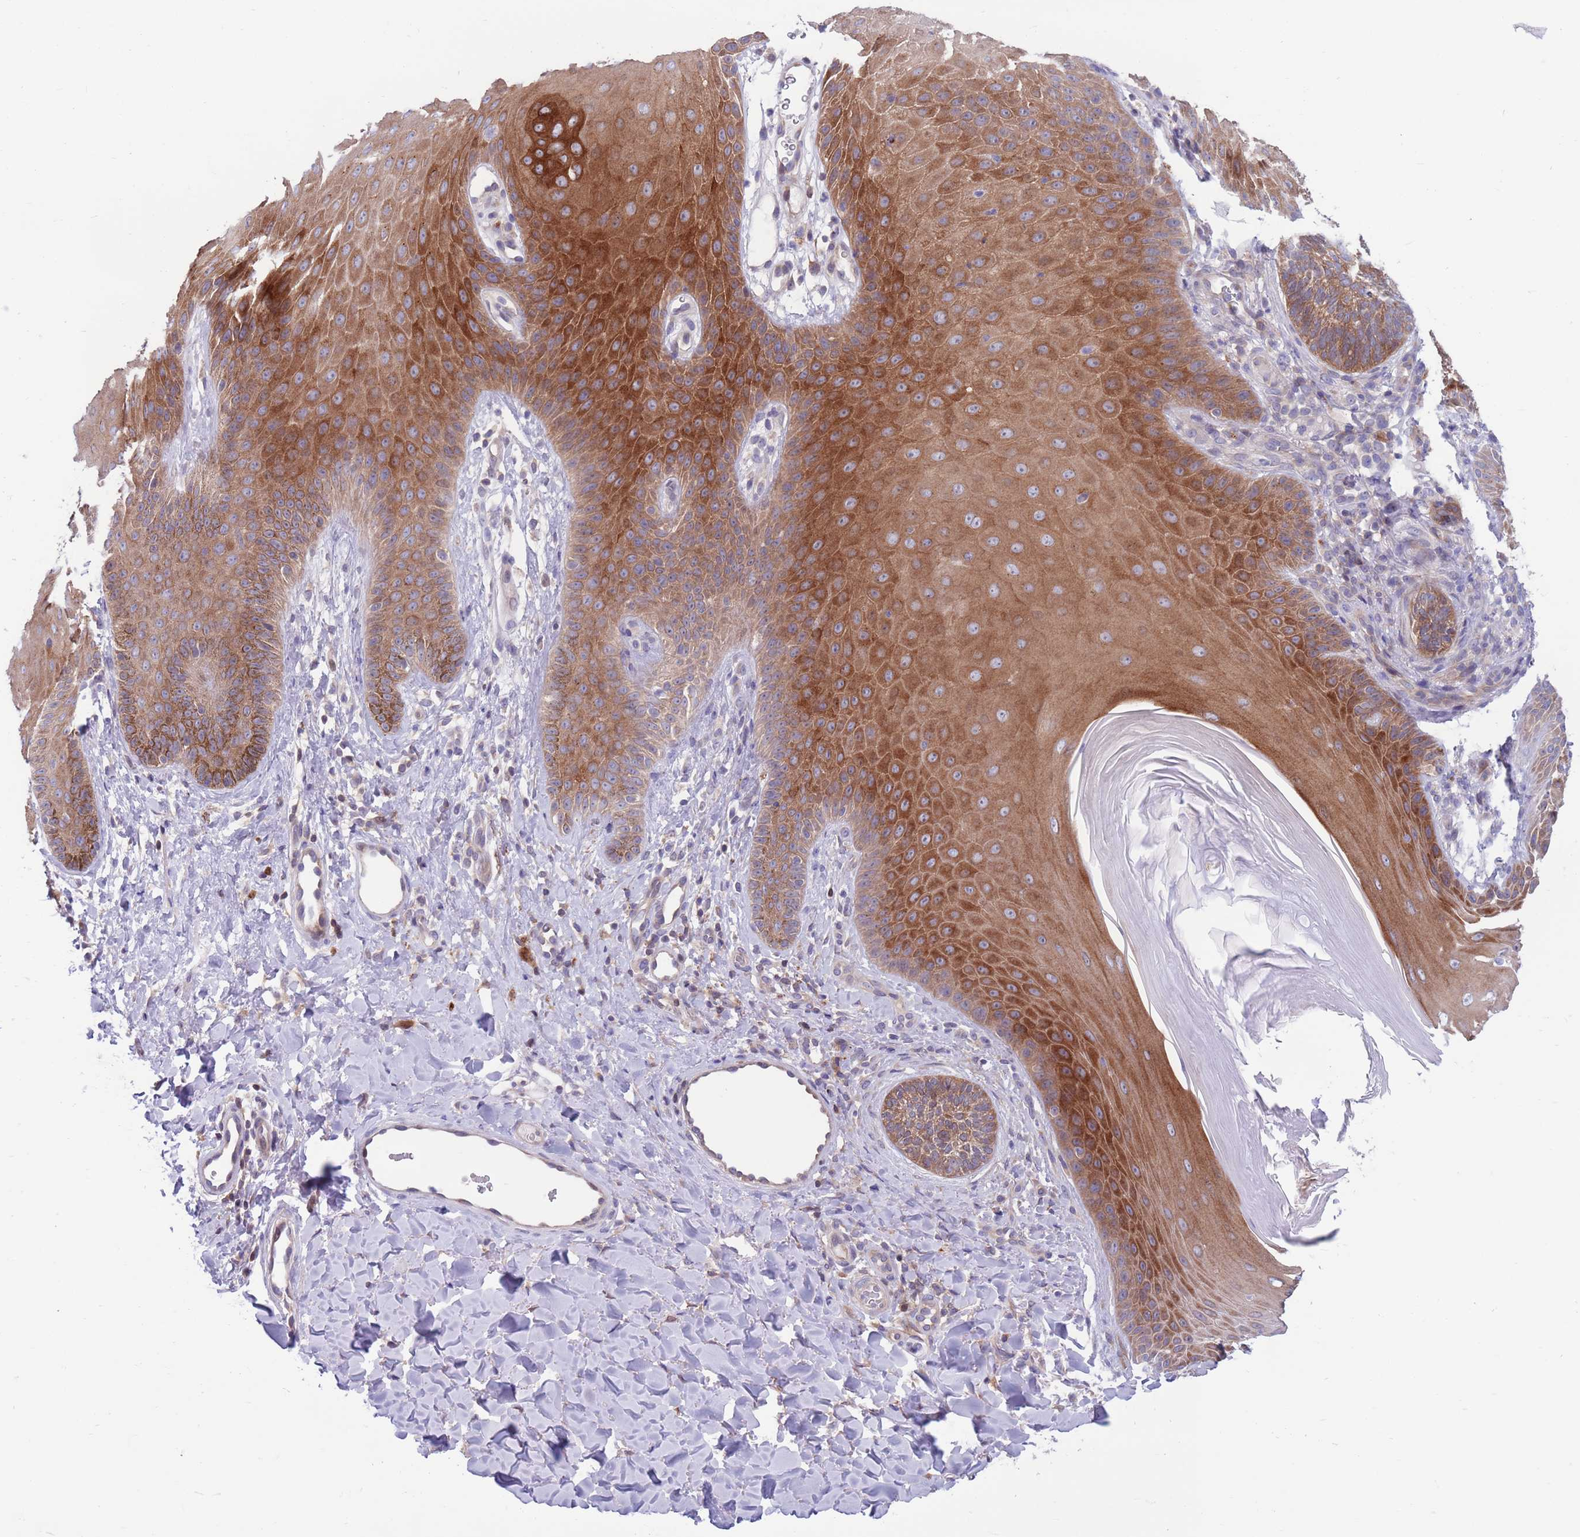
{"staining": {"intensity": "strong", "quantity": ">75%", "location": "cytoplasmic/membranous"}, "tissue": "skin", "cell_type": "Epidermal cells", "image_type": "normal", "snomed": [{"axis": "morphology", "description": "Normal tissue, NOS"}, {"axis": "morphology", "description": "Neoplasm, malignant, NOS"}, {"axis": "topography", "description": "Anal"}], "caption": "Epidermal cells reveal high levels of strong cytoplasmic/membranous positivity in approximately >75% of cells in benign skin. The staining was performed using DAB (3,3'-diaminobenzidine), with brown indicating positive protein expression. Nuclei are stained blue with hematoxylin.", "gene": "KLHL29", "patient": {"sex": "male", "age": 47}}